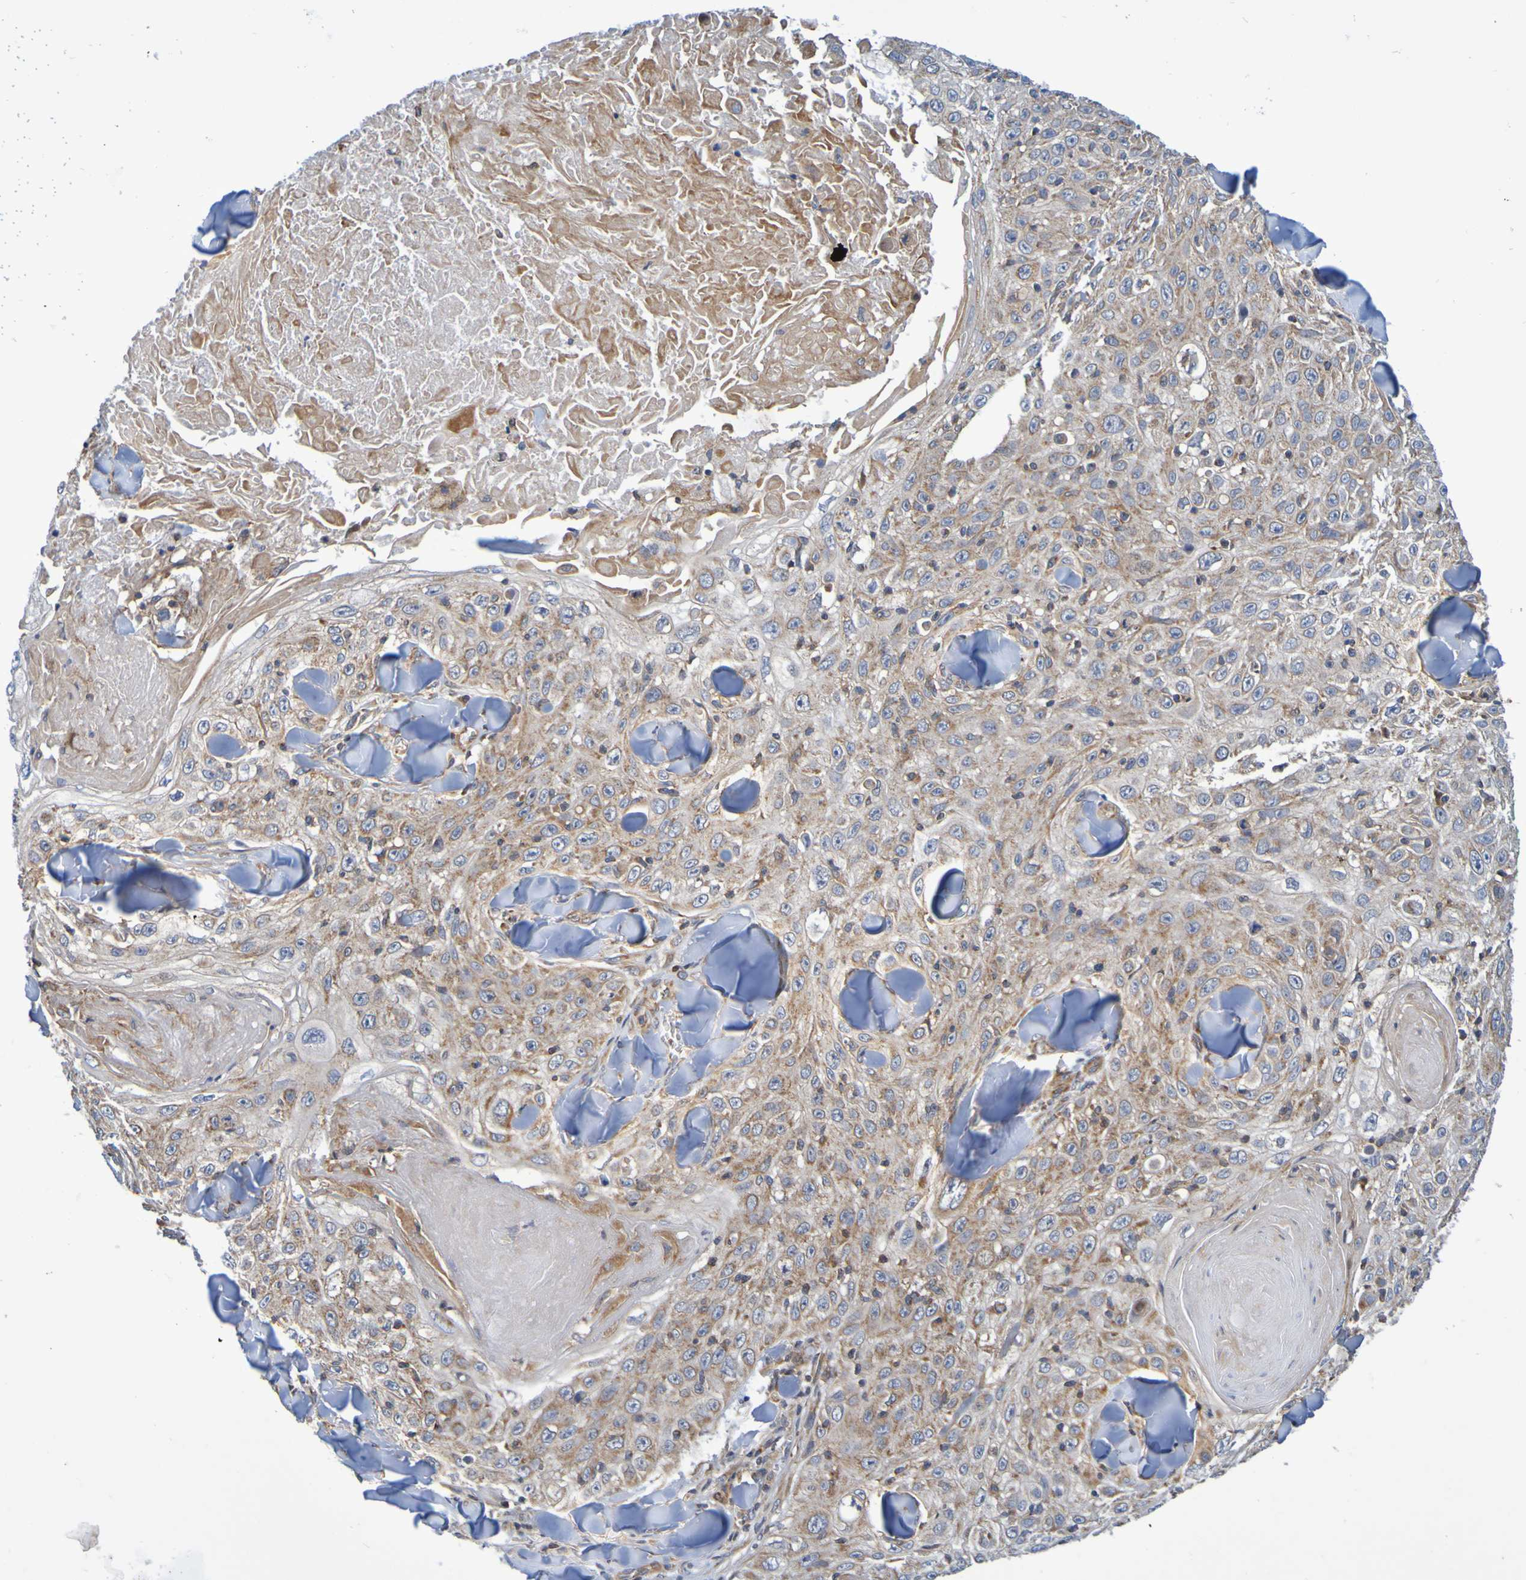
{"staining": {"intensity": "moderate", "quantity": ">75%", "location": "cytoplasmic/membranous"}, "tissue": "skin cancer", "cell_type": "Tumor cells", "image_type": "cancer", "snomed": [{"axis": "morphology", "description": "Squamous cell carcinoma, NOS"}, {"axis": "topography", "description": "Skin"}], "caption": "Tumor cells show medium levels of moderate cytoplasmic/membranous expression in about >75% of cells in squamous cell carcinoma (skin). (Stains: DAB in brown, nuclei in blue, Microscopy: brightfield microscopy at high magnification).", "gene": "CCDC51", "patient": {"sex": "male", "age": 86}}